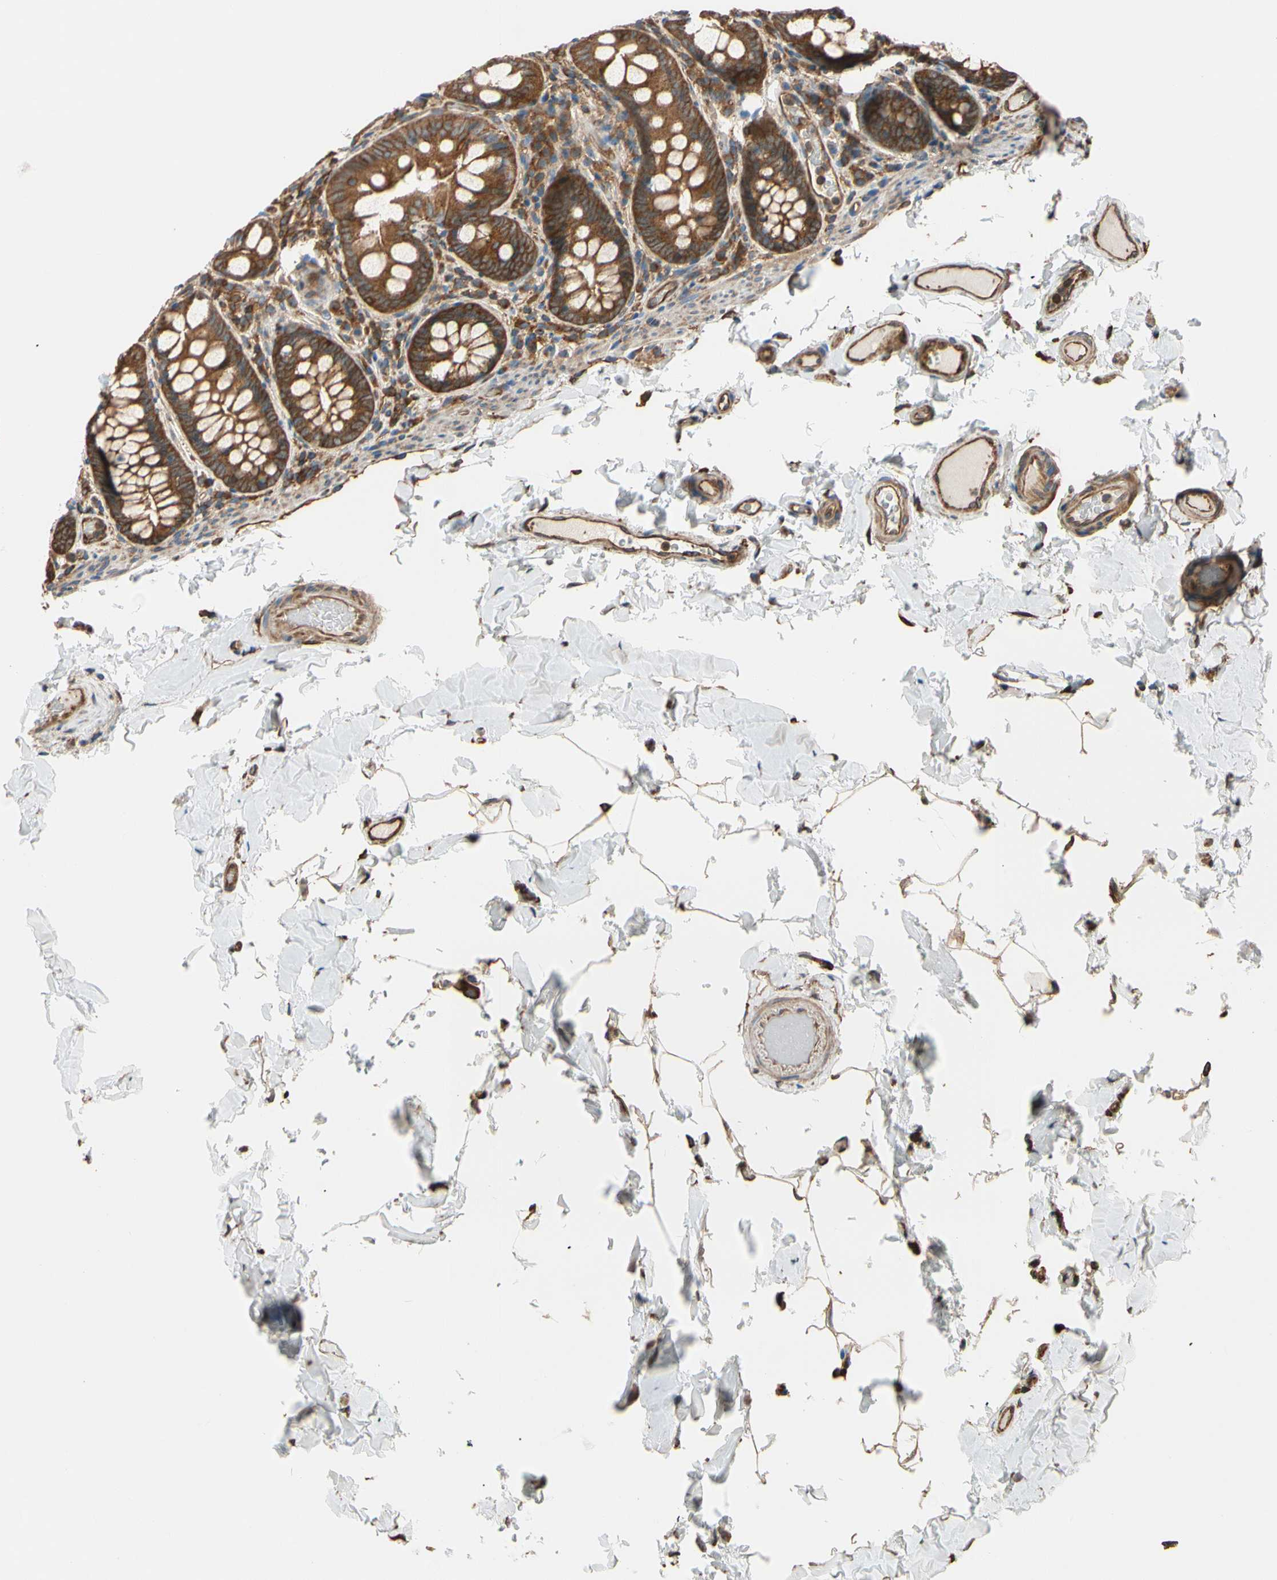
{"staining": {"intensity": "strong", "quantity": ">75%", "location": "cytoplasmic/membranous"}, "tissue": "colon", "cell_type": "Endothelial cells", "image_type": "normal", "snomed": [{"axis": "morphology", "description": "Normal tissue, NOS"}, {"axis": "topography", "description": "Colon"}], "caption": "A histopathology image of colon stained for a protein demonstrates strong cytoplasmic/membranous brown staining in endothelial cells. The staining was performed using DAB (3,3'-diaminobenzidine) to visualize the protein expression in brown, while the nuclei were stained in blue with hematoxylin (Magnification: 20x).", "gene": "EPS15", "patient": {"sex": "female", "age": 61}}